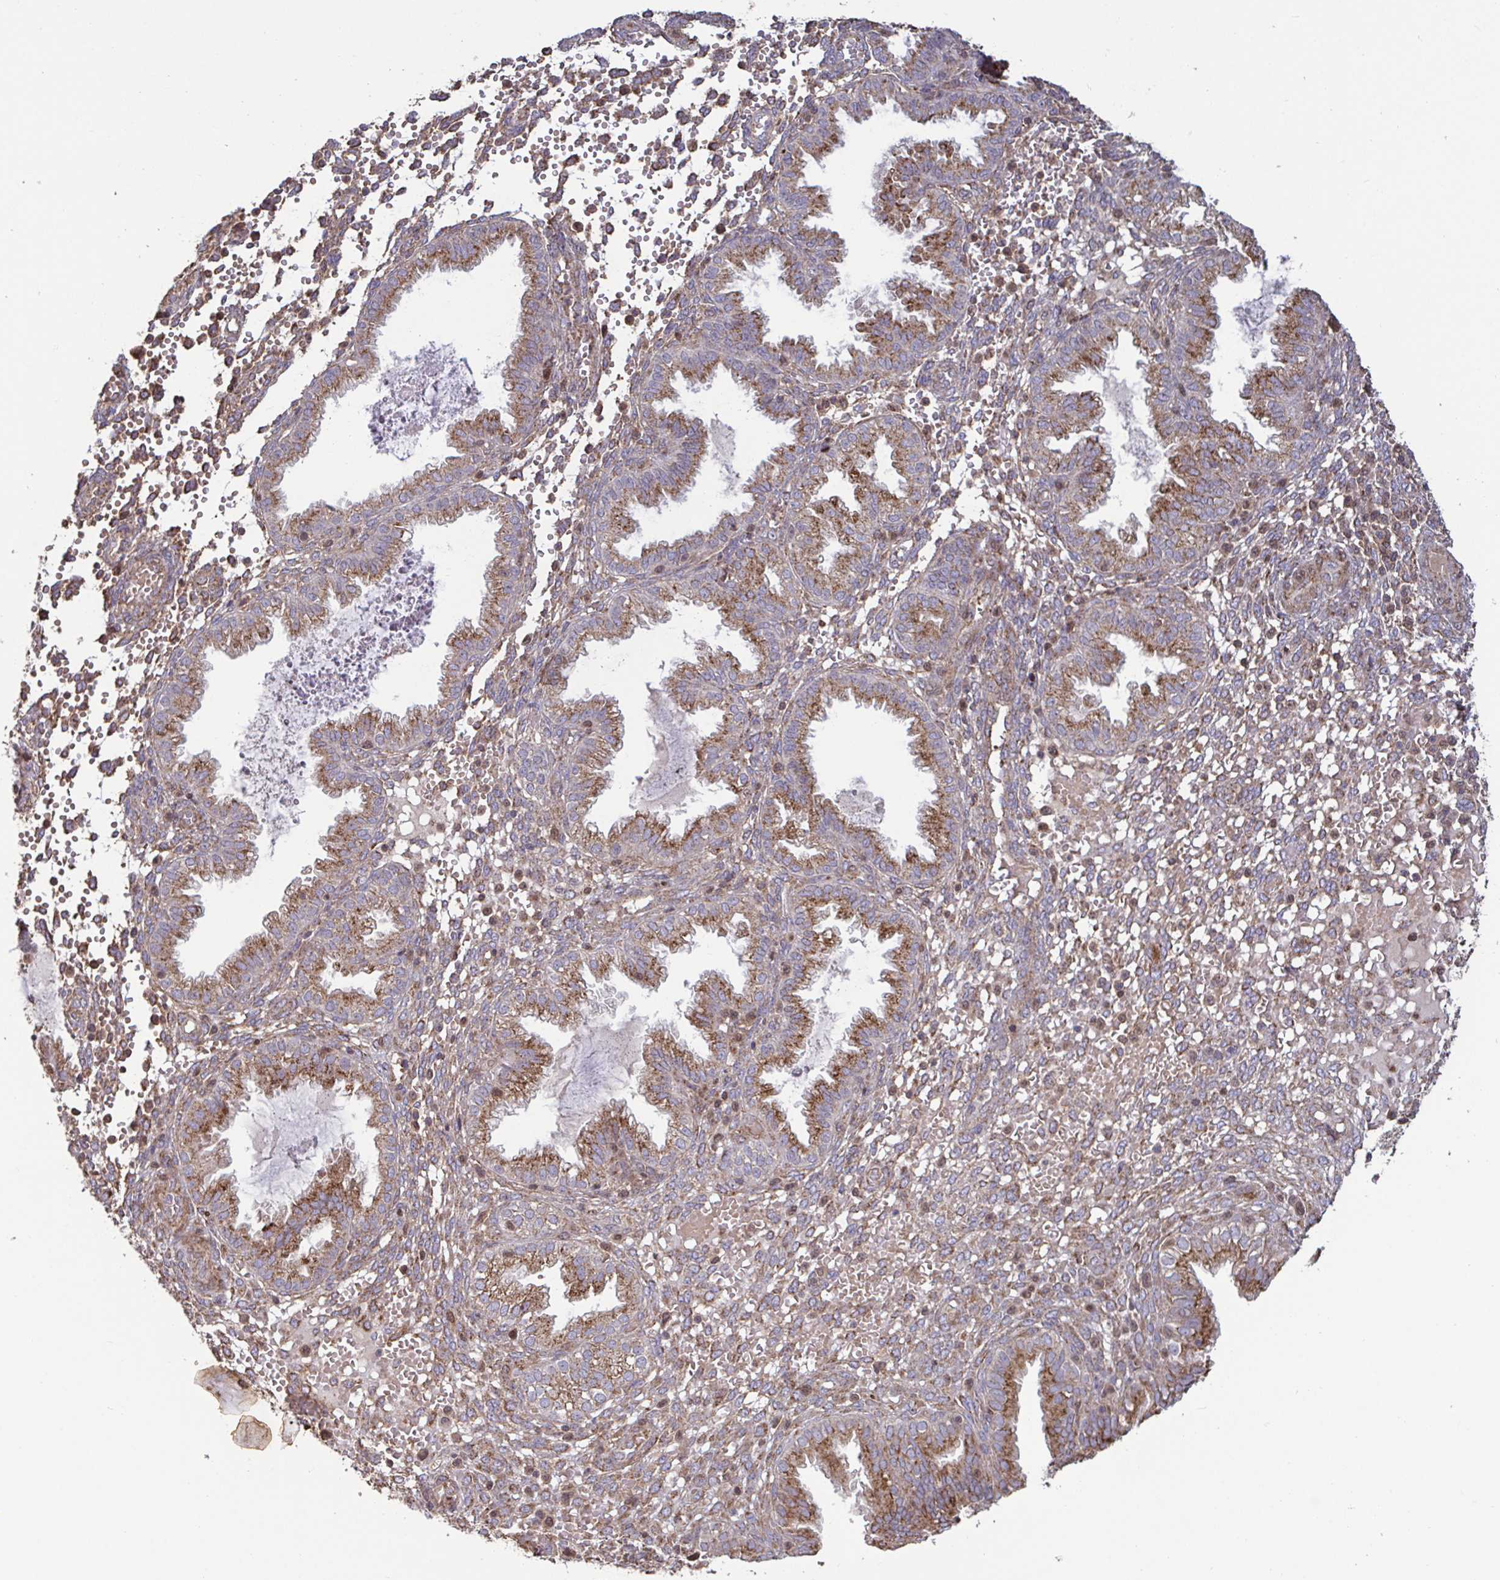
{"staining": {"intensity": "weak", "quantity": "25%-75%", "location": "cytoplasmic/membranous"}, "tissue": "endometrium", "cell_type": "Cells in endometrial stroma", "image_type": "normal", "snomed": [{"axis": "morphology", "description": "Normal tissue, NOS"}, {"axis": "topography", "description": "Endometrium"}], "caption": "Immunohistochemistry (IHC) of unremarkable human endometrium shows low levels of weak cytoplasmic/membranous staining in about 25%-75% of cells in endometrial stroma.", "gene": "SPRY1", "patient": {"sex": "female", "age": 33}}